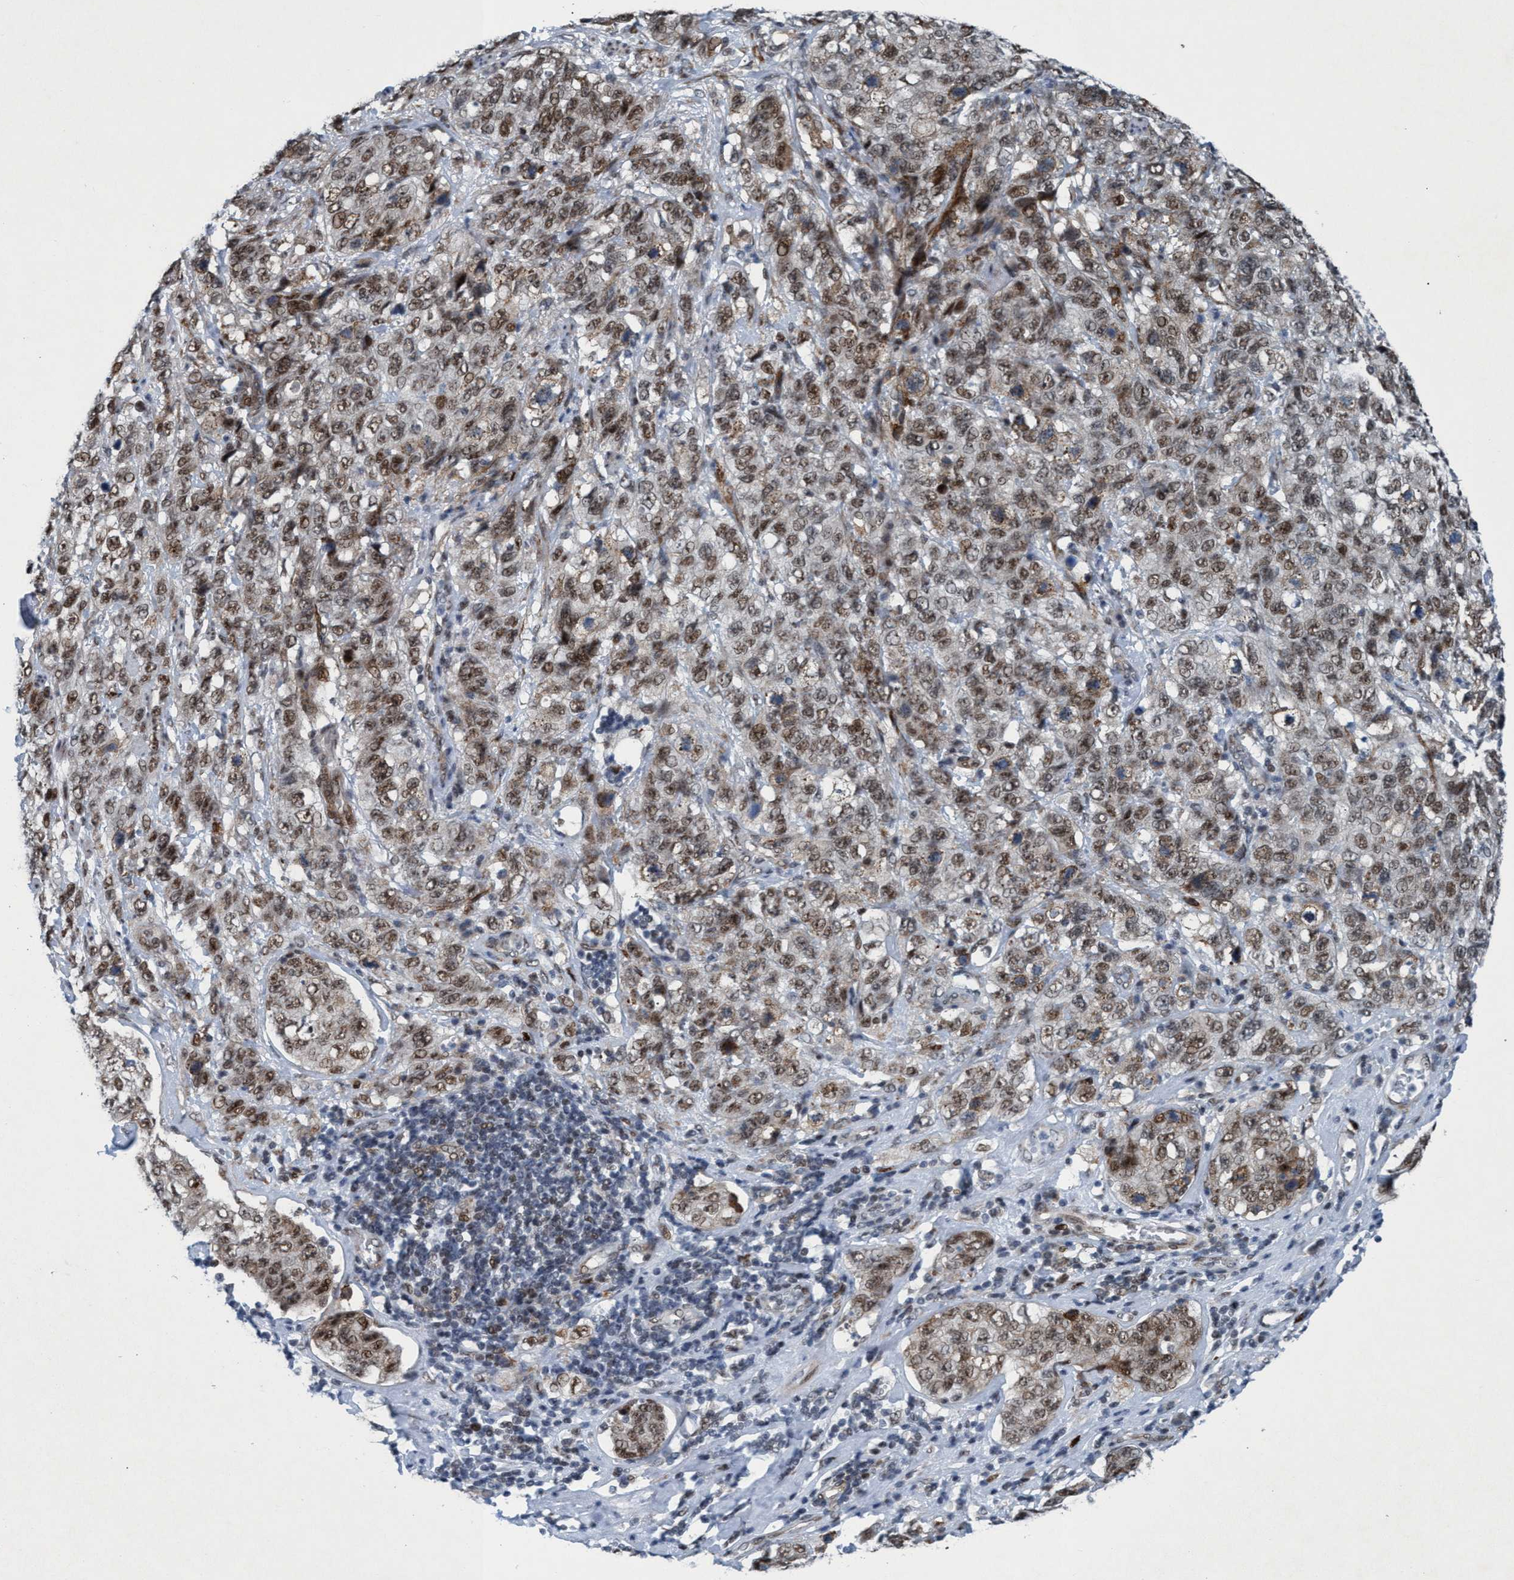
{"staining": {"intensity": "moderate", "quantity": ">75%", "location": "nuclear"}, "tissue": "stomach cancer", "cell_type": "Tumor cells", "image_type": "cancer", "snomed": [{"axis": "morphology", "description": "Adenocarcinoma, NOS"}, {"axis": "topography", "description": "Stomach"}], "caption": "Immunohistochemical staining of human stomach cancer (adenocarcinoma) reveals medium levels of moderate nuclear expression in approximately >75% of tumor cells.", "gene": "CWC27", "patient": {"sex": "male", "age": 48}}